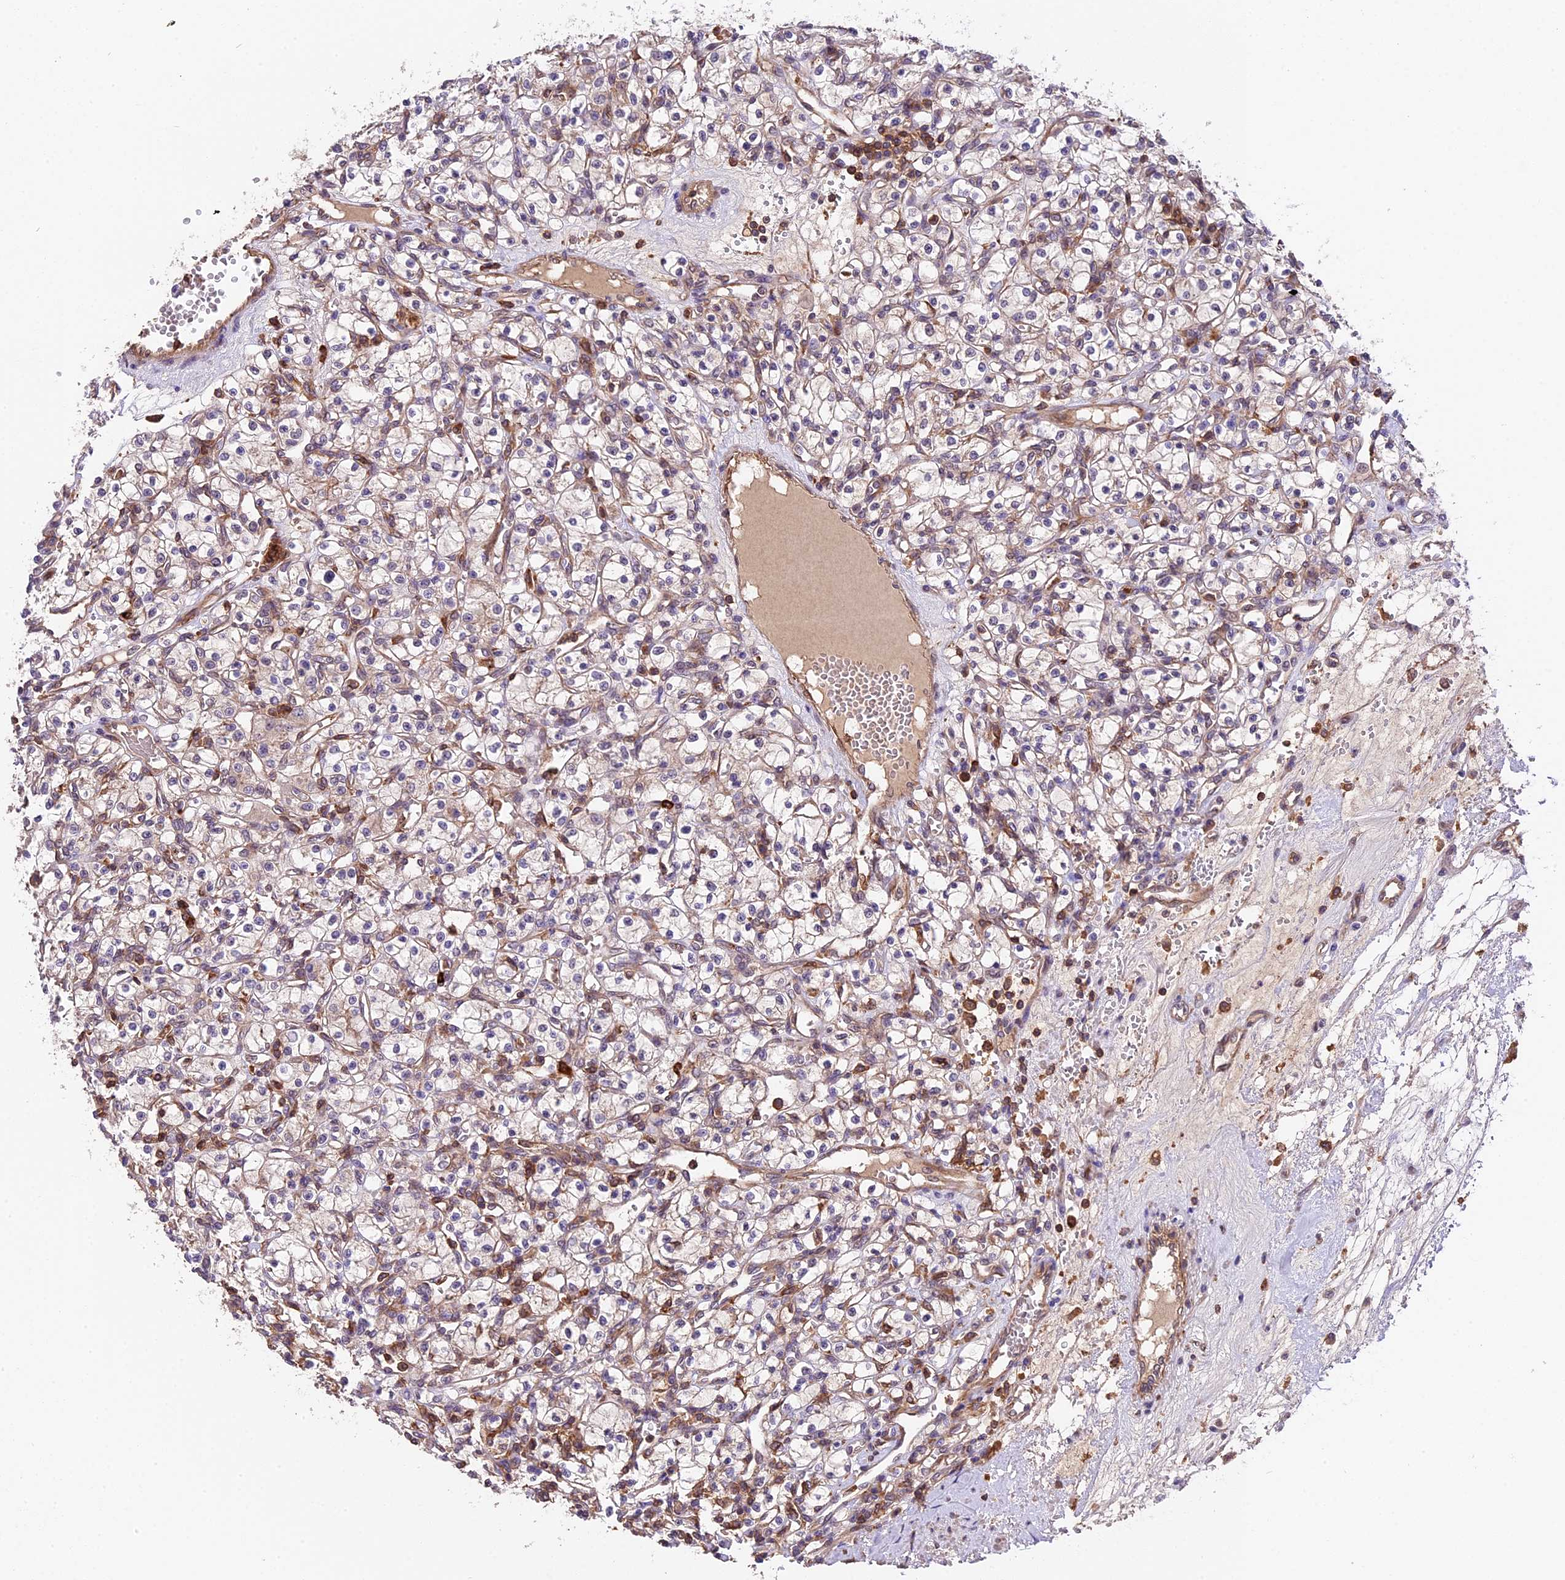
{"staining": {"intensity": "weak", "quantity": "<25%", "location": "cytoplasmic/membranous"}, "tissue": "renal cancer", "cell_type": "Tumor cells", "image_type": "cancer", "snomed": [{"axis": "morphology", "description": "Adenocarcinoma, NOS"}, {"axis": "topography", "description": "Kidney"}], "caption": "DAB immunohistochemical staining of human renal adenocarcinoma demonstrates no significant positivity in tumor cells.", "gene": "SKIDA1", "patient": {"sex": "female", "age": 59}}